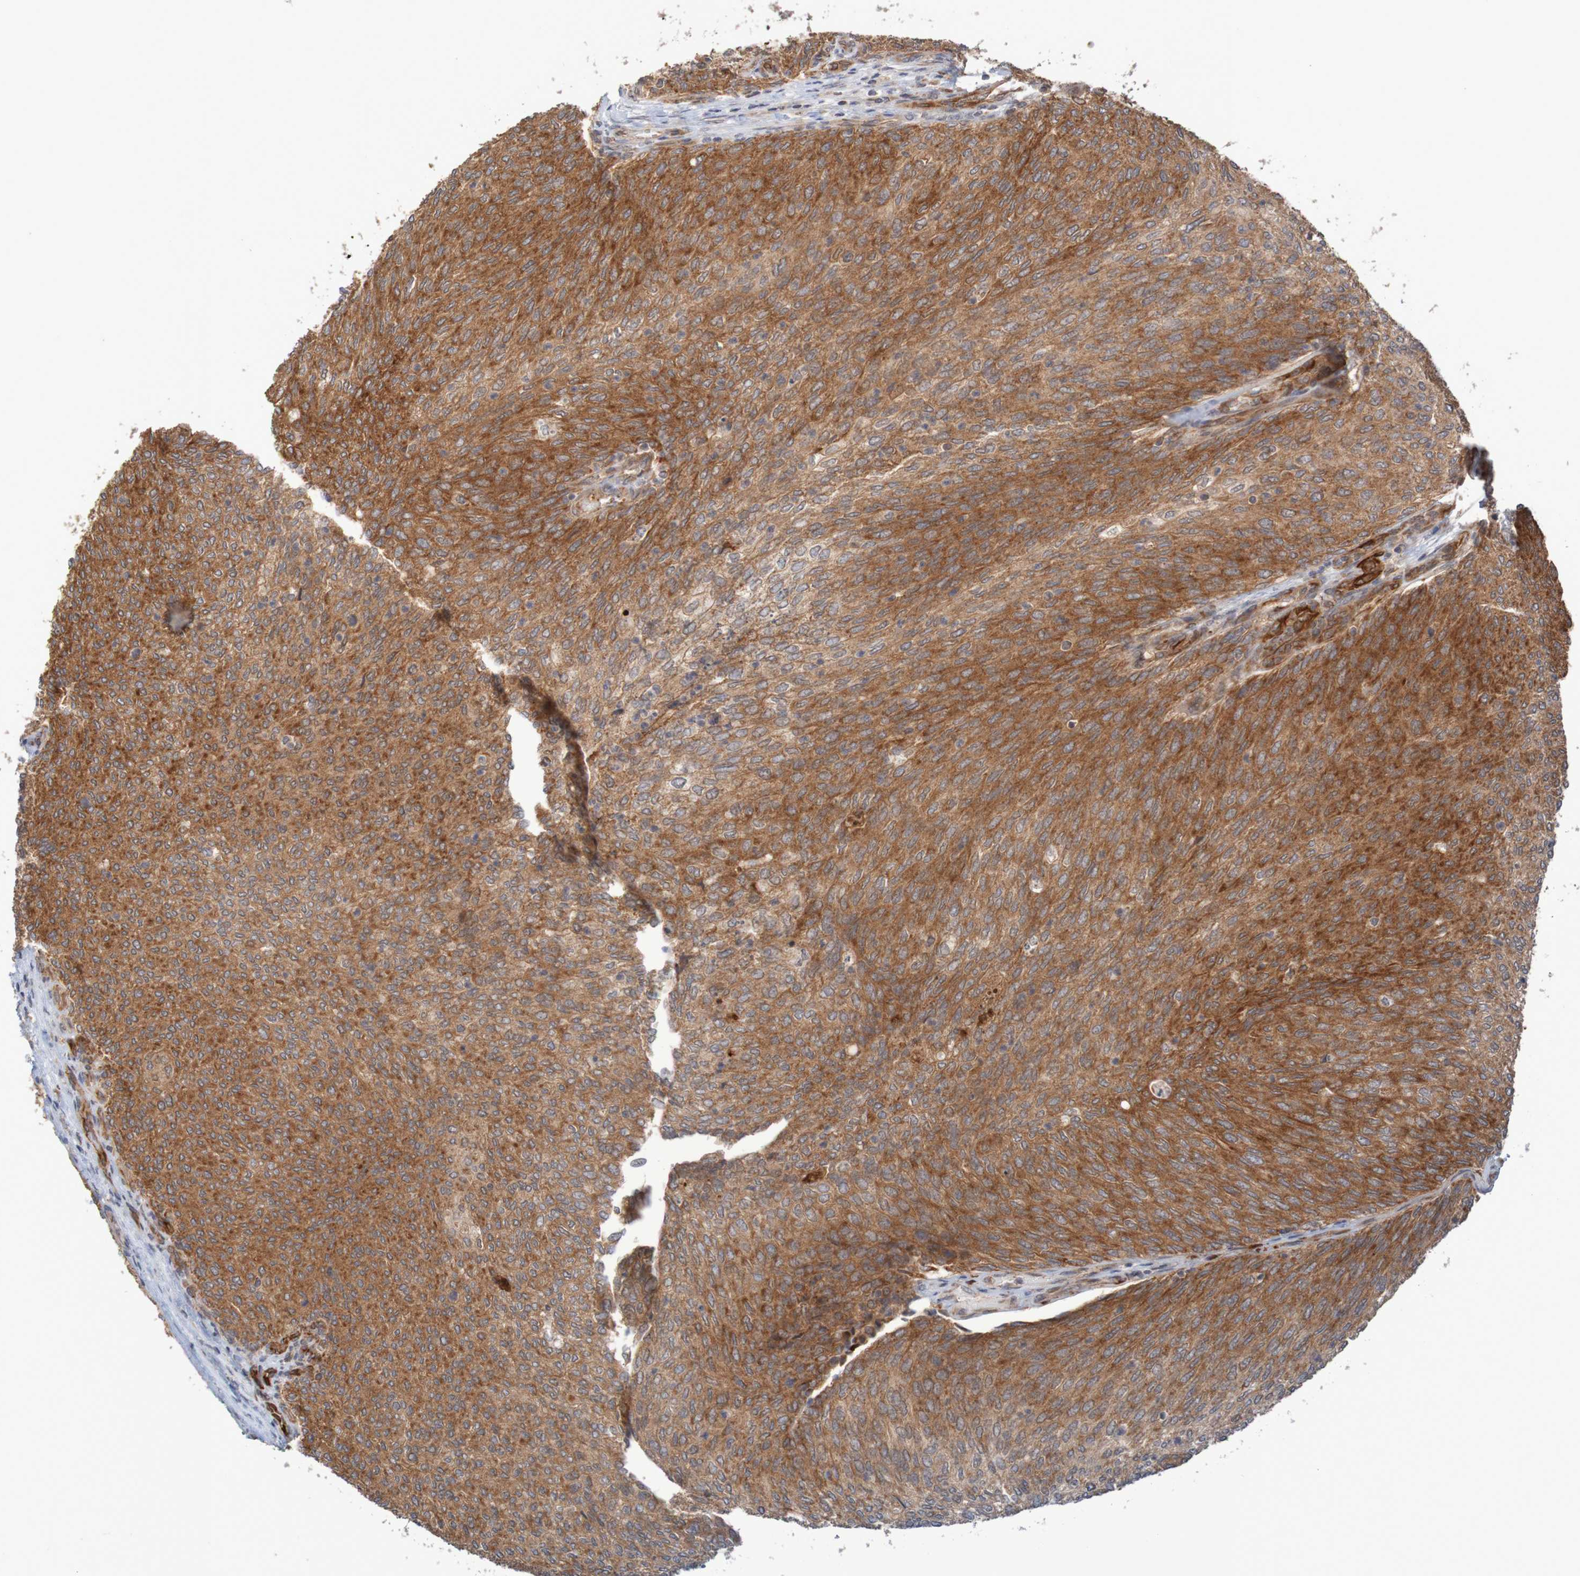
{"staining": {"intensity": "moderate", "quantity": ">75%", "location": "cytoplasmic/membranous"}, "tissue": "urothelial cancer", "cell_type": "Tumor cells", "image_type": "cancer", "snomed": [{"axis": "morphology", "description": "Urothelial carcinoma, Low grade"}, {"axis": "topography", "description": "Urinary bladder"}], "caption": "Urothelial cancer was stained to show a protein in brown. There is medium levels of moderate cytoplasmic/membranous staining in approximately >75% of tumor cells. The staining is performed using DAB (3,3'-diaminobenzidine) brown chromogen to label protein expression. The nuclei are counter-stained blue using hematoxylin.", "gene": "MRPL52", "patient": {"sex": "female", "age": 79}}